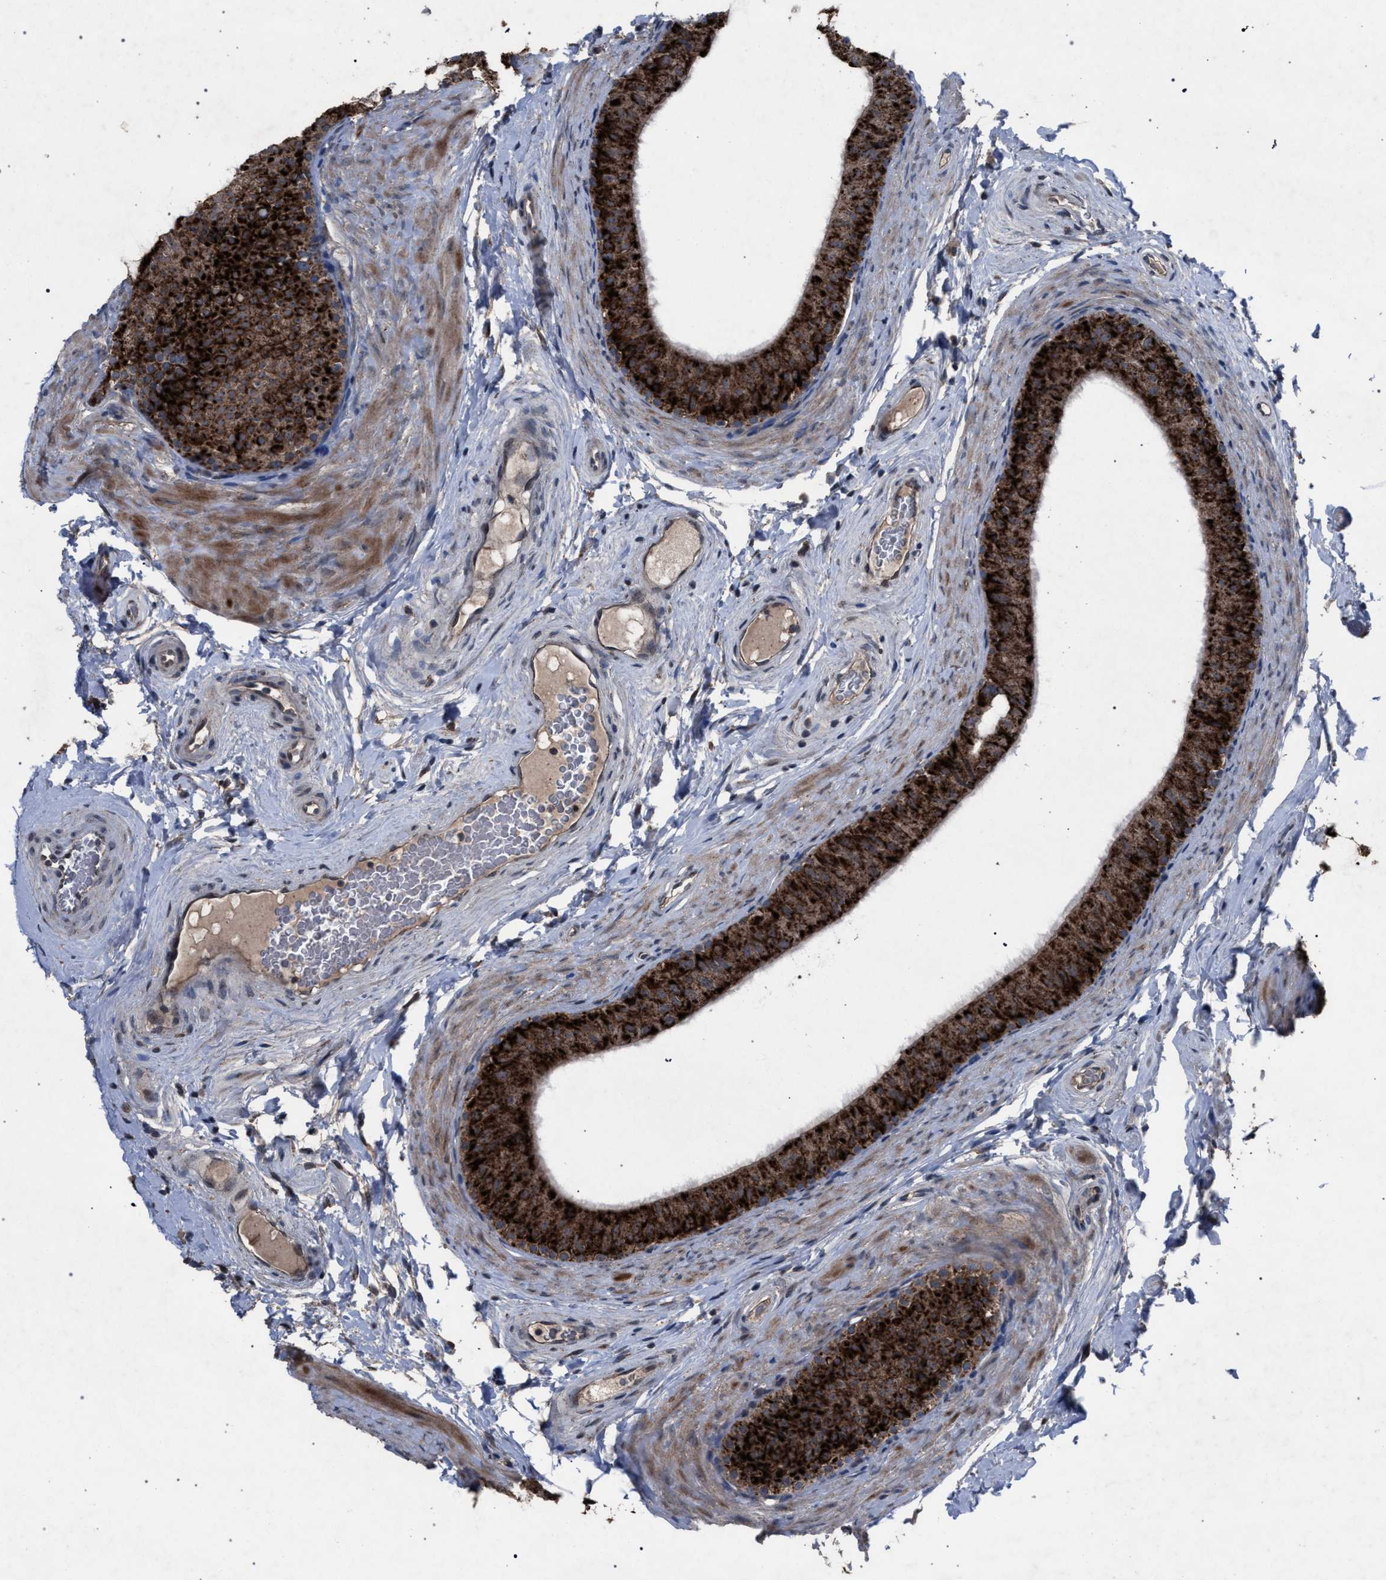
{"staining": {"intensity": "strong", "quantity": ">75%", "location": "cytoplasmic/membranous"}, "tissue": "epididymis", "cell_type": "Glandular cells", "image_type": "normal", "snomed": [{"axis": "morphology", "description": "Normal tissue, NOS"}, {"axis": "topography", "description": "Epididymis"}], "caption": "Immunohistochemistry histopathology image of benign human epididymis stained for a protein (brown), which exhibits high levels of strong cytoplasmic/membranous expression in about >75% of glandular cells.", "gene": "HSD17B4", "patient": {"sex": "male", "age": 34}}